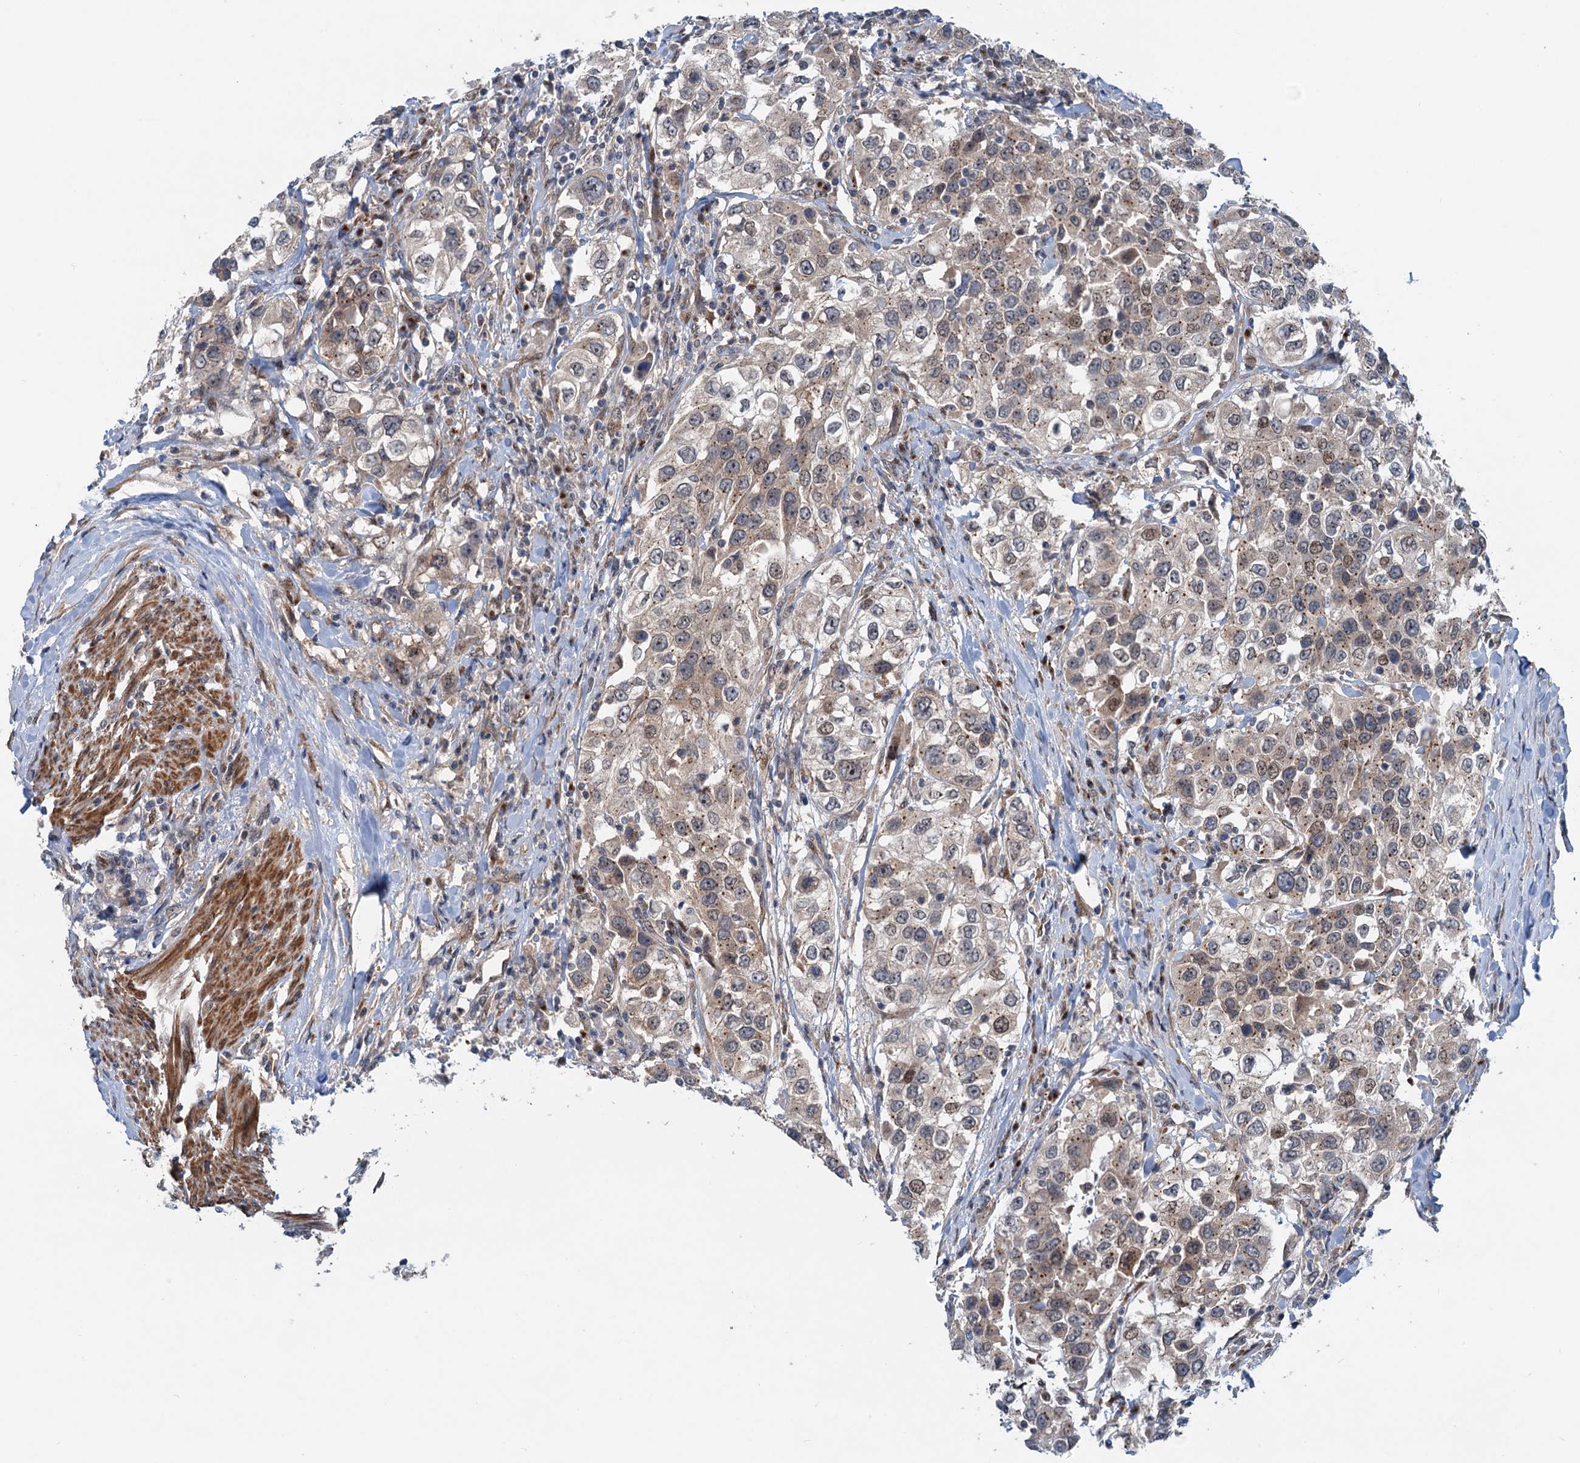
{"staining": {"intensity": "weak", "quantity": ">75%", "location": "cytoplasmic/membranous,nuclear"}, "tissue": "urothelial cancer", "cell_type": "Tumor cells", "image_type": "cancer", "snomed": [{"axis": "morphology", "description": "Urothelial carcinoma, High grade"}, {"axis": "topography", "description": "Urinary bladder"}], "caption": "Brown immunohistochemical staining in urothelial cancer exhibits weak cytoplasmic/membranous and nuclear staining in approximately >75% of tumor cells. The staining was performed using DAB to visualize the protein expression in brown, while the nuclei were stained in blue with hematoxylin (Magnification: 20x).", "gene": "DYNC2I2", "patient": {"sex": "female", "age": 80}}